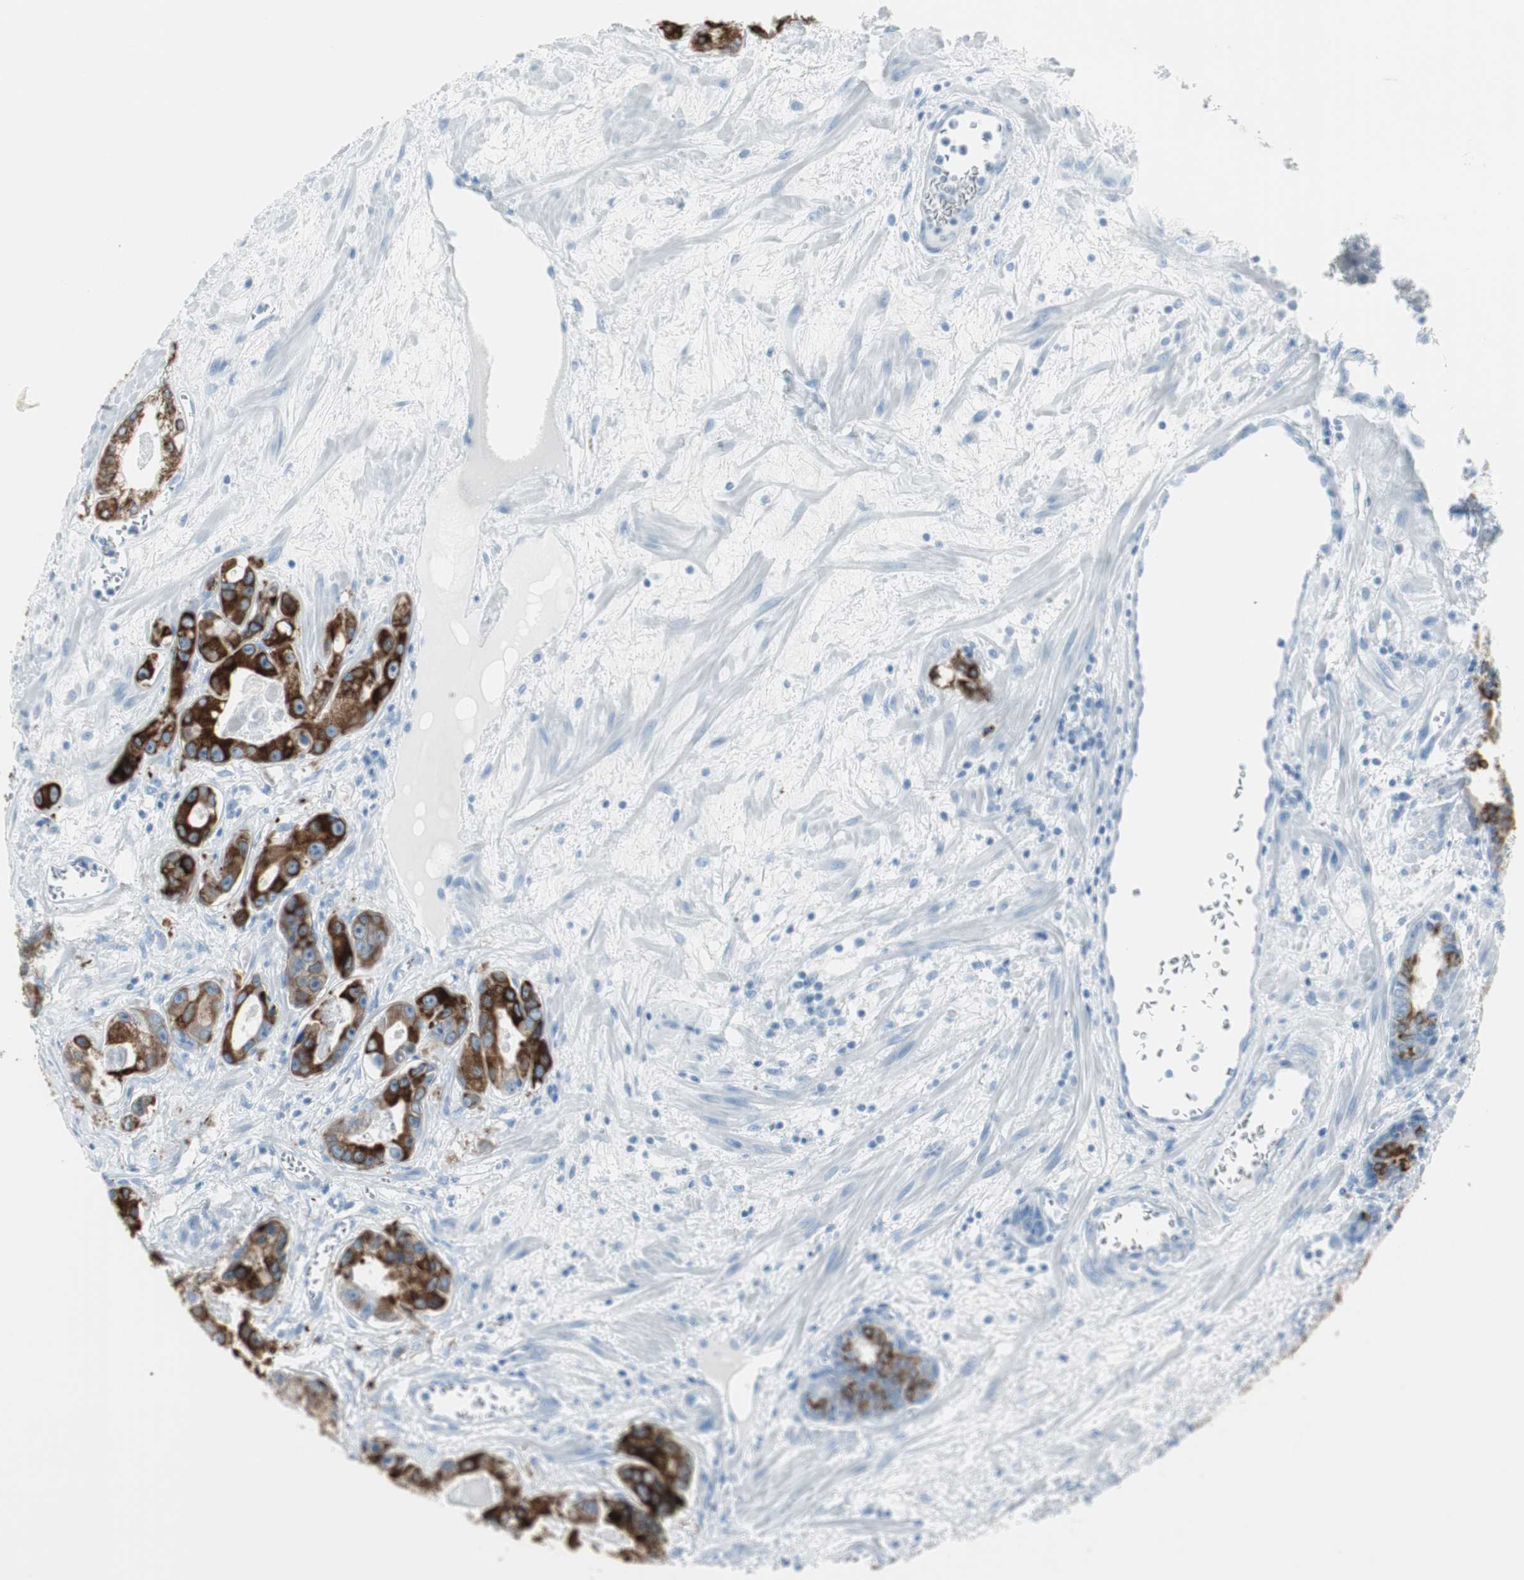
{"staining": {"intensity": "strong", "quantity": ">75%", "location": "cytoplasmic/membranous"}, "tissue": "prostate cancer", "cell_type": "Tumor cells", "image_type": "cancer", "snomed": [{"axis": "morphology", "description": "Adenocarcinoma, Low grade"}, {"axis": "topography", "description": "Prostate"}], "caption": "Protein analysis of prostate low-grade adenocarcinoma tissue exhibits strong cytoplasmic/membranous positivity in approximately >75% of tumor cells.", "gene": "AGR2", "patient": {"sex": "male", "age": 59}}